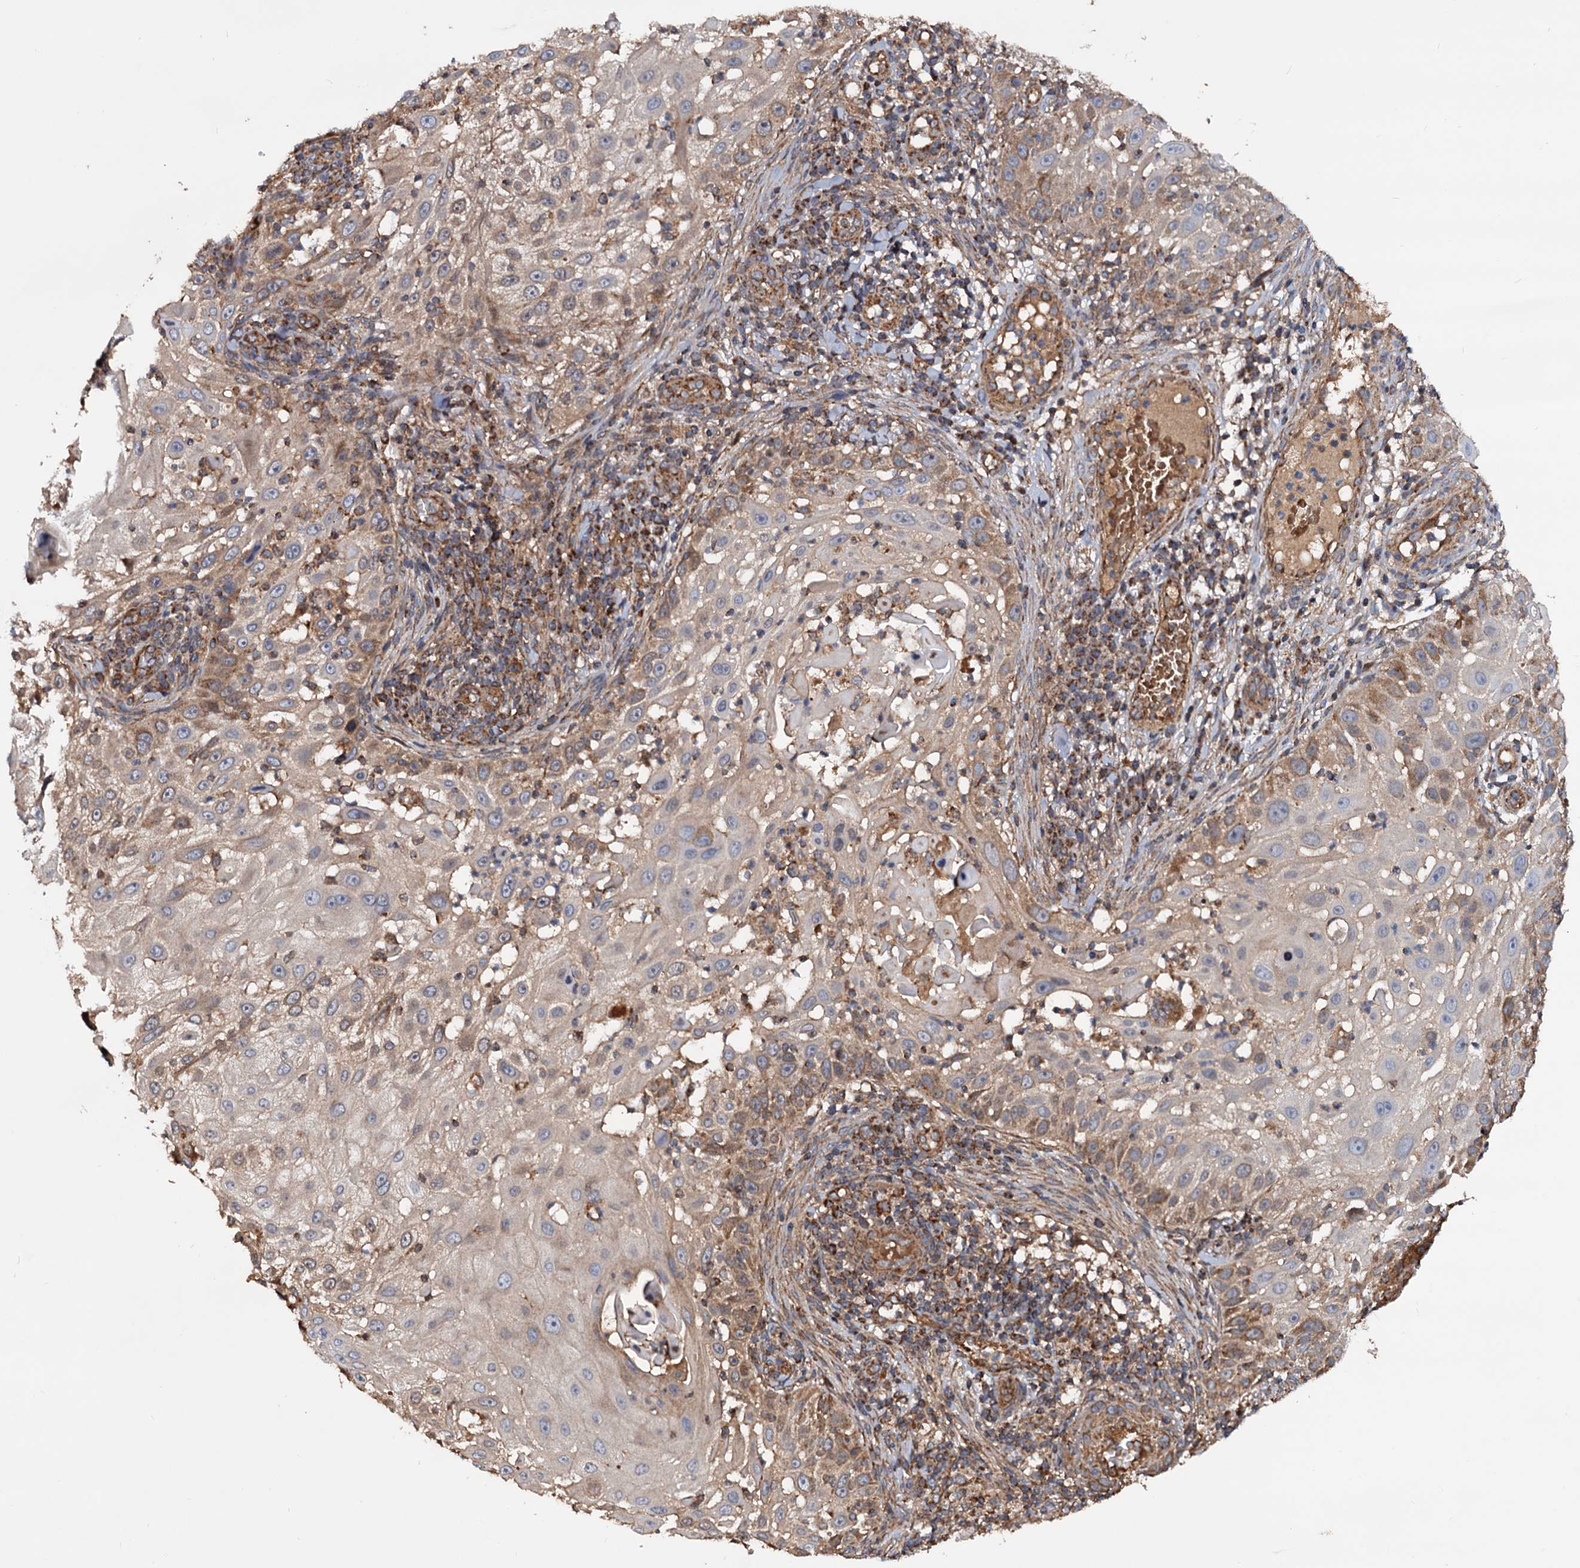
{"staining": {"intensity": "moderate", "quantity": "<25%", "location": "cytoplasmic/membranous"}, "tissue": "skin cancer", "cell_type": "Tumor cells", "image_type": "cancer", "snomed": [{"axis": "morphology", "description": "Squamous cell carcinoma, NOS"}, {"axis": "topography", "description": "Skin"}], "caption": "About <25% of tumor cells in skin cancer show moderate cytoplasmic/membranous protein positivity as visualized by brown immunohistochemical staining.", "gene": "MRPL42", "patient": {"sex": "female", "age": 44}}